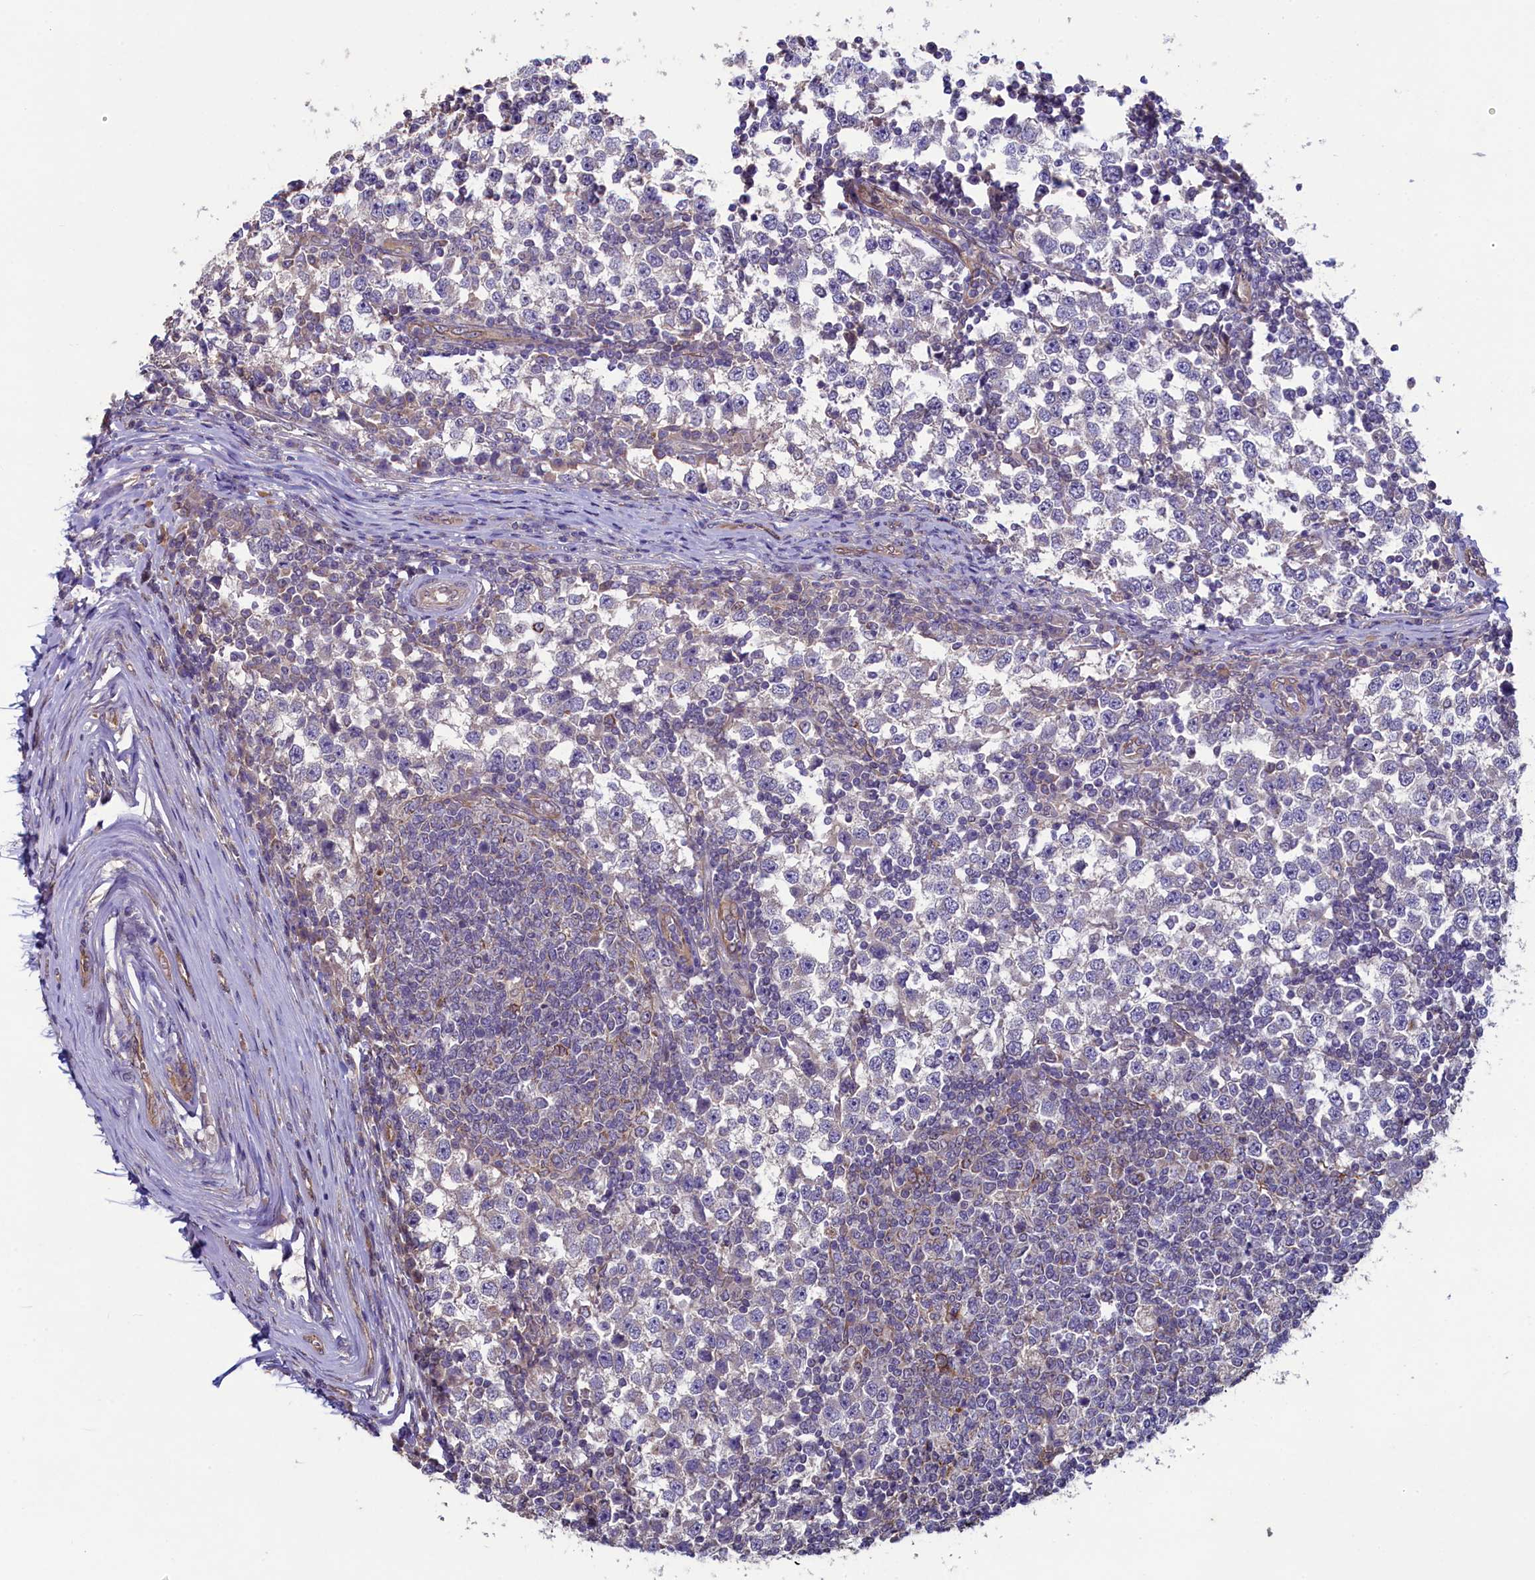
{"staining": {"intensity": "weak", "quantity": "<25%", "location": "cytoplasmic/membranous"}, "tissue": "testis cancer", "cell_type": "Tumor cells", "image_type": "cancer", "snomed": [{"axis": "morphology", "description": "Seminoma, NOS"}, {"axis": "topography", "description": "Testis"}], "caption": "IHC micrograph of neoplastic tissue: seminoma (testis) stained with DAB (3,3'-diaminobenzidine) reveals no significant protein staining in tumor cells. The staining is performed using DAB brown chromogen with nuclei counter-stained in using hematoxylin.", "gene": "SPATA2L", "patient": {"sex": "male", "age": 65}}